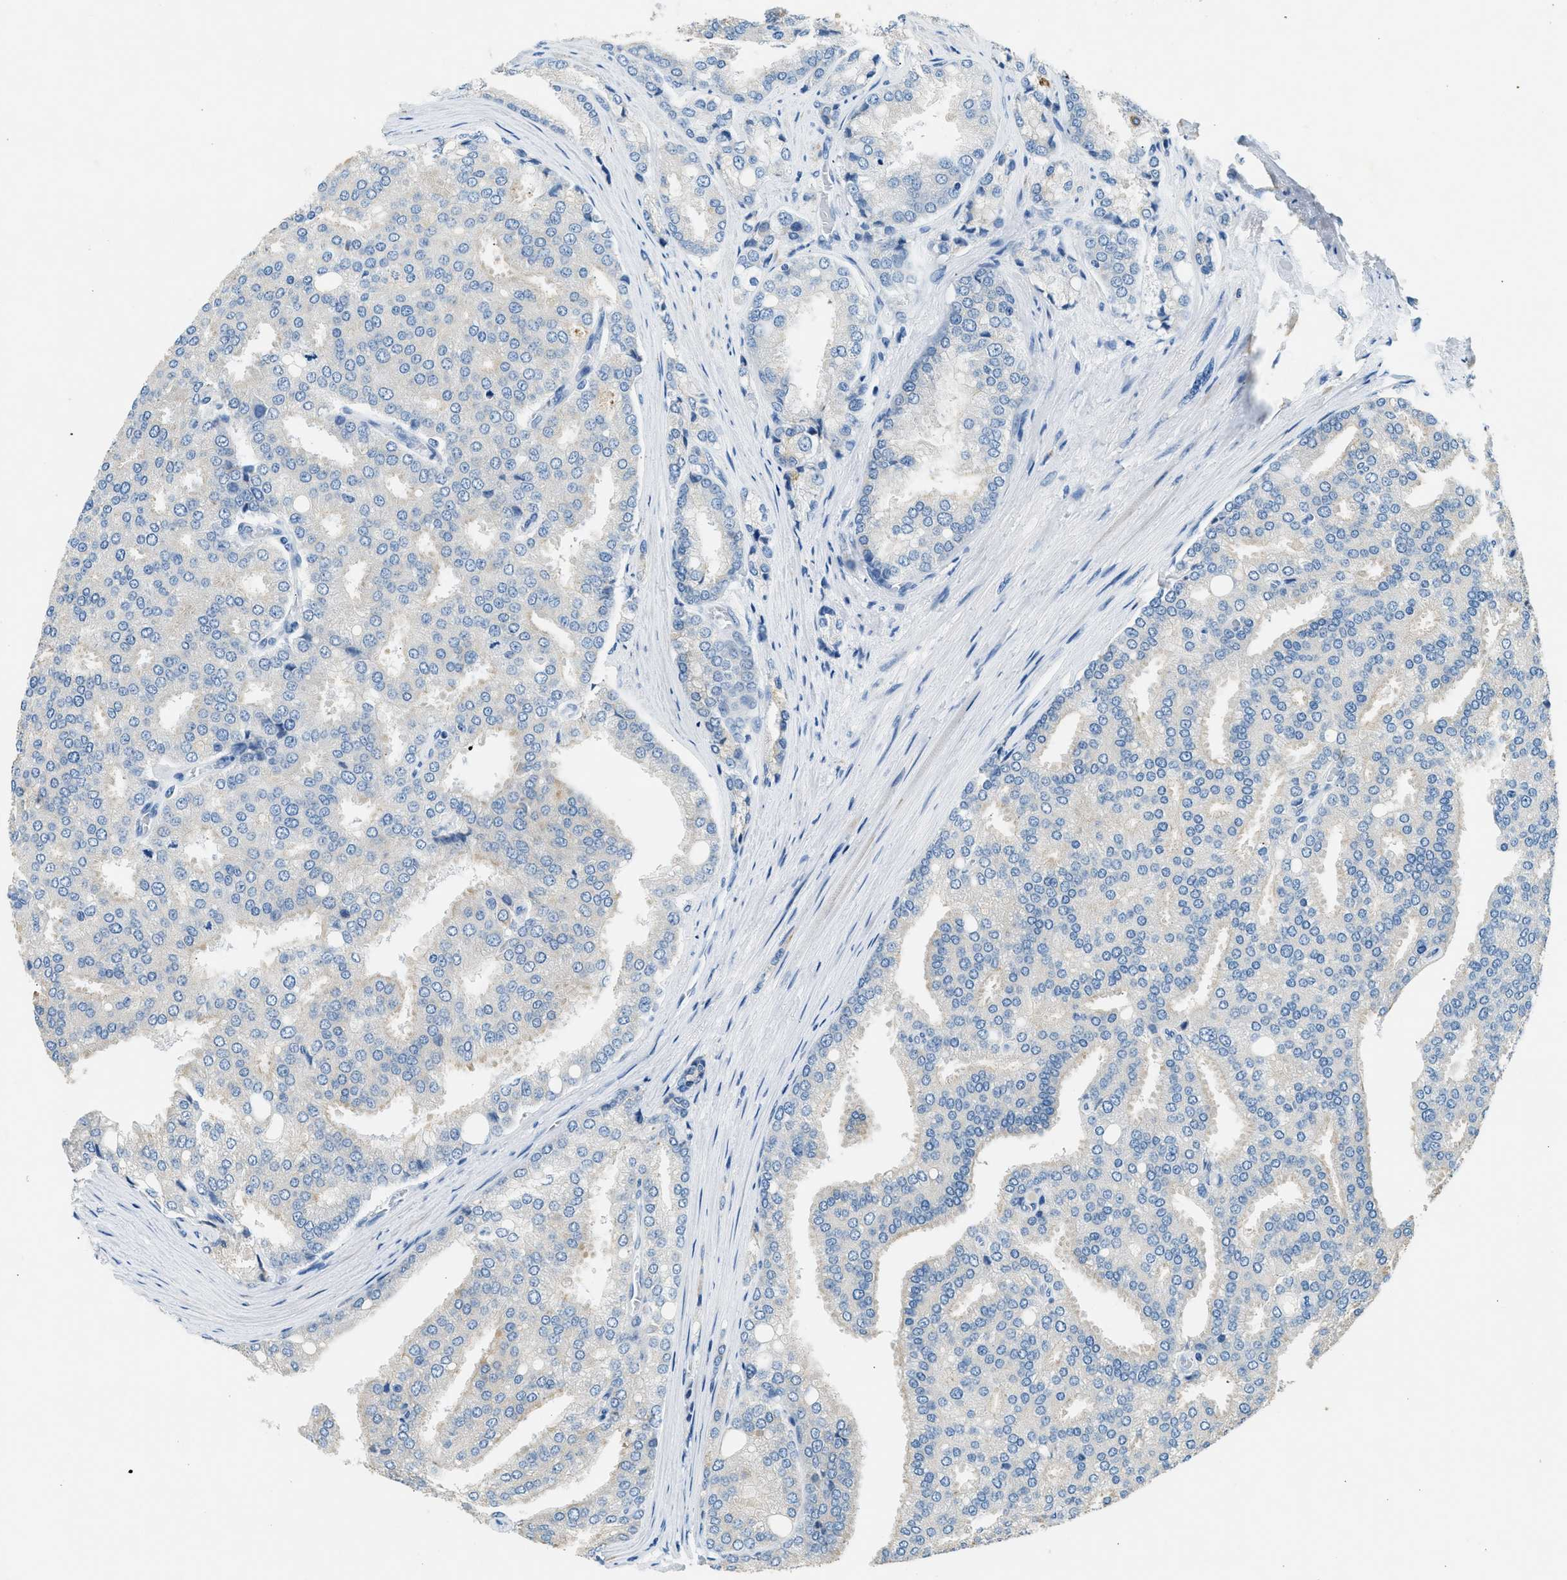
{"staining": {"intensity": "negative", "quantity": "none", "location": "none"}, "tissue": "prostate cancer", "cell_type": "Tumor cells", "image_type": "cancer", "snomed": [{"axis": "morphology", "description": "Adenocarcinoma, High grade"}, {"axis": "topography", "description": "Prostate"}], "caption": "This is an immunohistochemistry (IHC) histopathology image of human prostate cancer (high-grade adenocarcinoma). There is no positivity in tumor cells.", "gene": "CFAP20", "patient": {"sex": "male", "age": 50}}